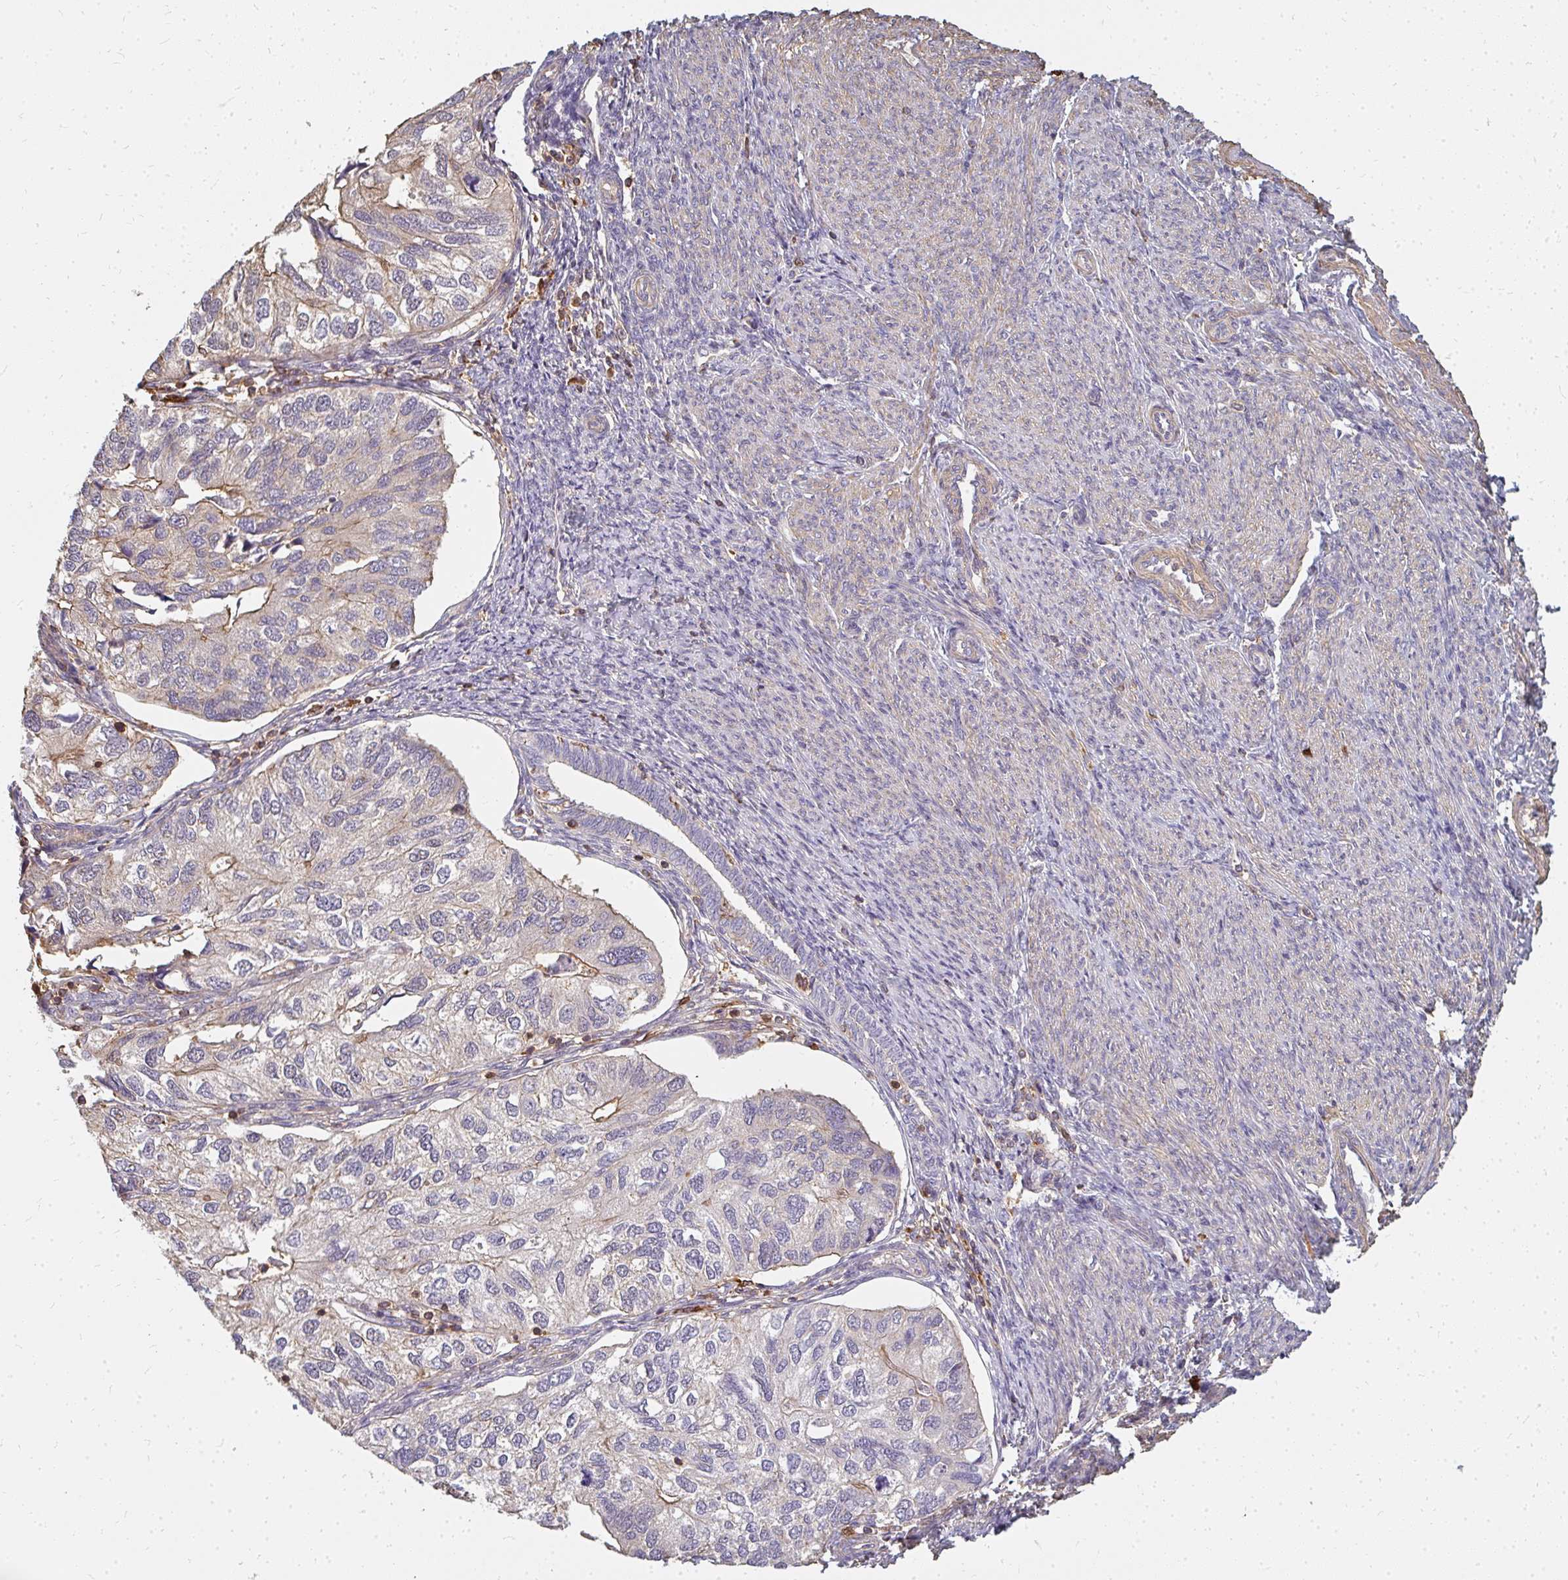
{"staining": {"intensity": "moderate", "quantity": "<25%", "location": "cytoplasmic/membranous"}, "tissue": "endometrial cancer", "cell_type": "Tumor cells", "image_type": "cancer", "snomed": [{"axis": "morphology", "description": "Carcinoma, NOS"}, {"axis": "topography", "description": "Uterus"}], "caption": "Moderate cytoplasmic/membranous staining for a protein is seen in approximately <25% of tumor cells of endometrial cancer using immunohistochemistry (IHC).", "gene": "CNTRL", "patient": {"sex": "female", "age": 76}}